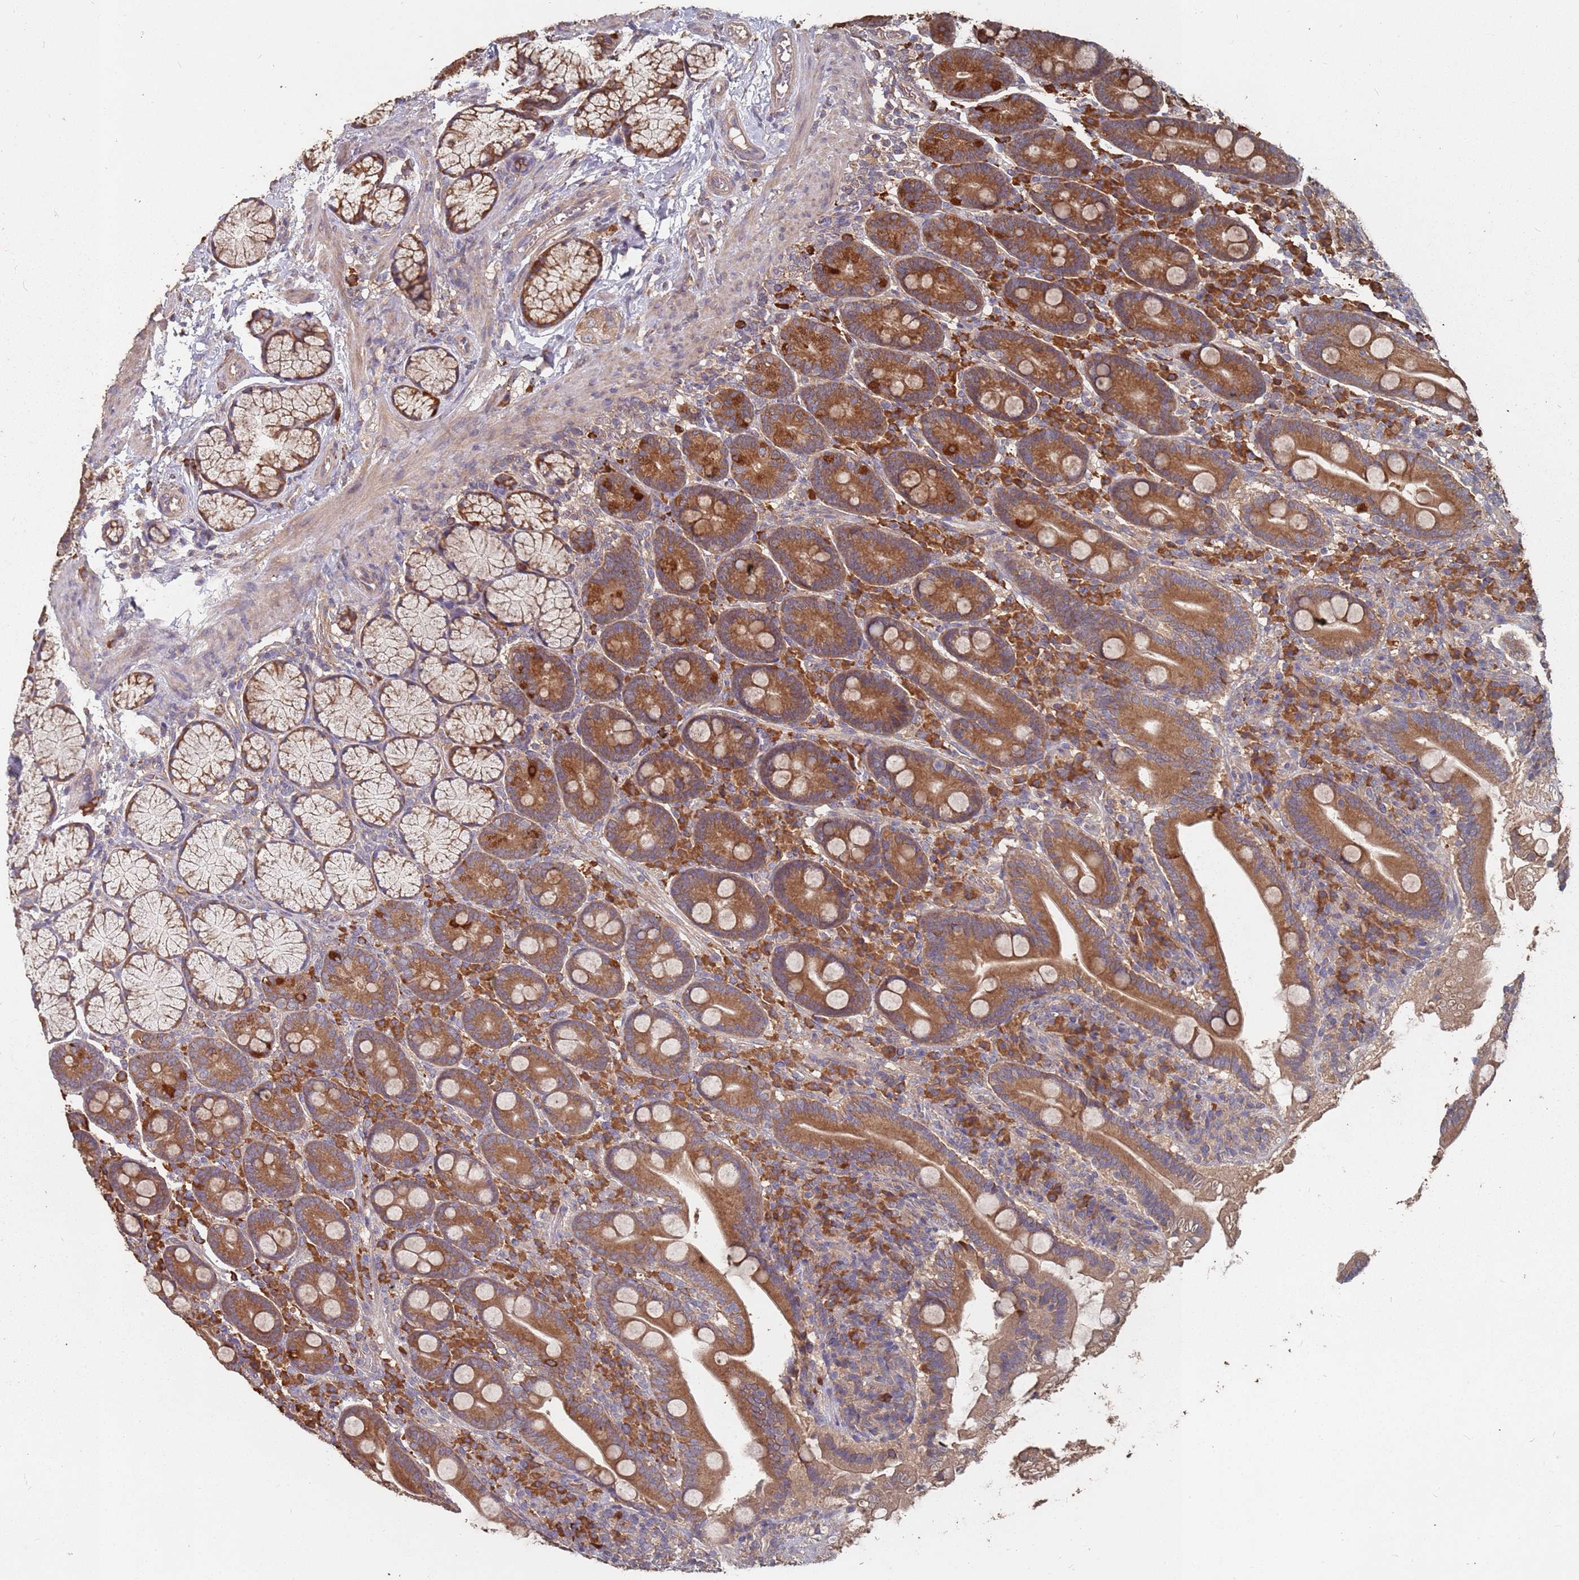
{"staining": {"intensity": "strong", "quantity": ">75%", "location": "cytoplasmic/membranous"}, "tissue": "duodenum", "cell_type": "Glandular cells", "image_type": "normal", "snomed": [{"axis": "morphology", "description": "Normal tissue, NOS"}, {"axis": "topography", "description": "Duodenum"}], "caption": "A brown stain shows strong cytoplasmic/membranous positivity of a protein in glandular cells of normal duodenum. The protein of interest is stained brown, and the nuclei are stained in blue (DAB IHC with brightfield microscopy, high magnification).", "gene": "ATG5", "patient": {"sex": "male", "age": 35}}